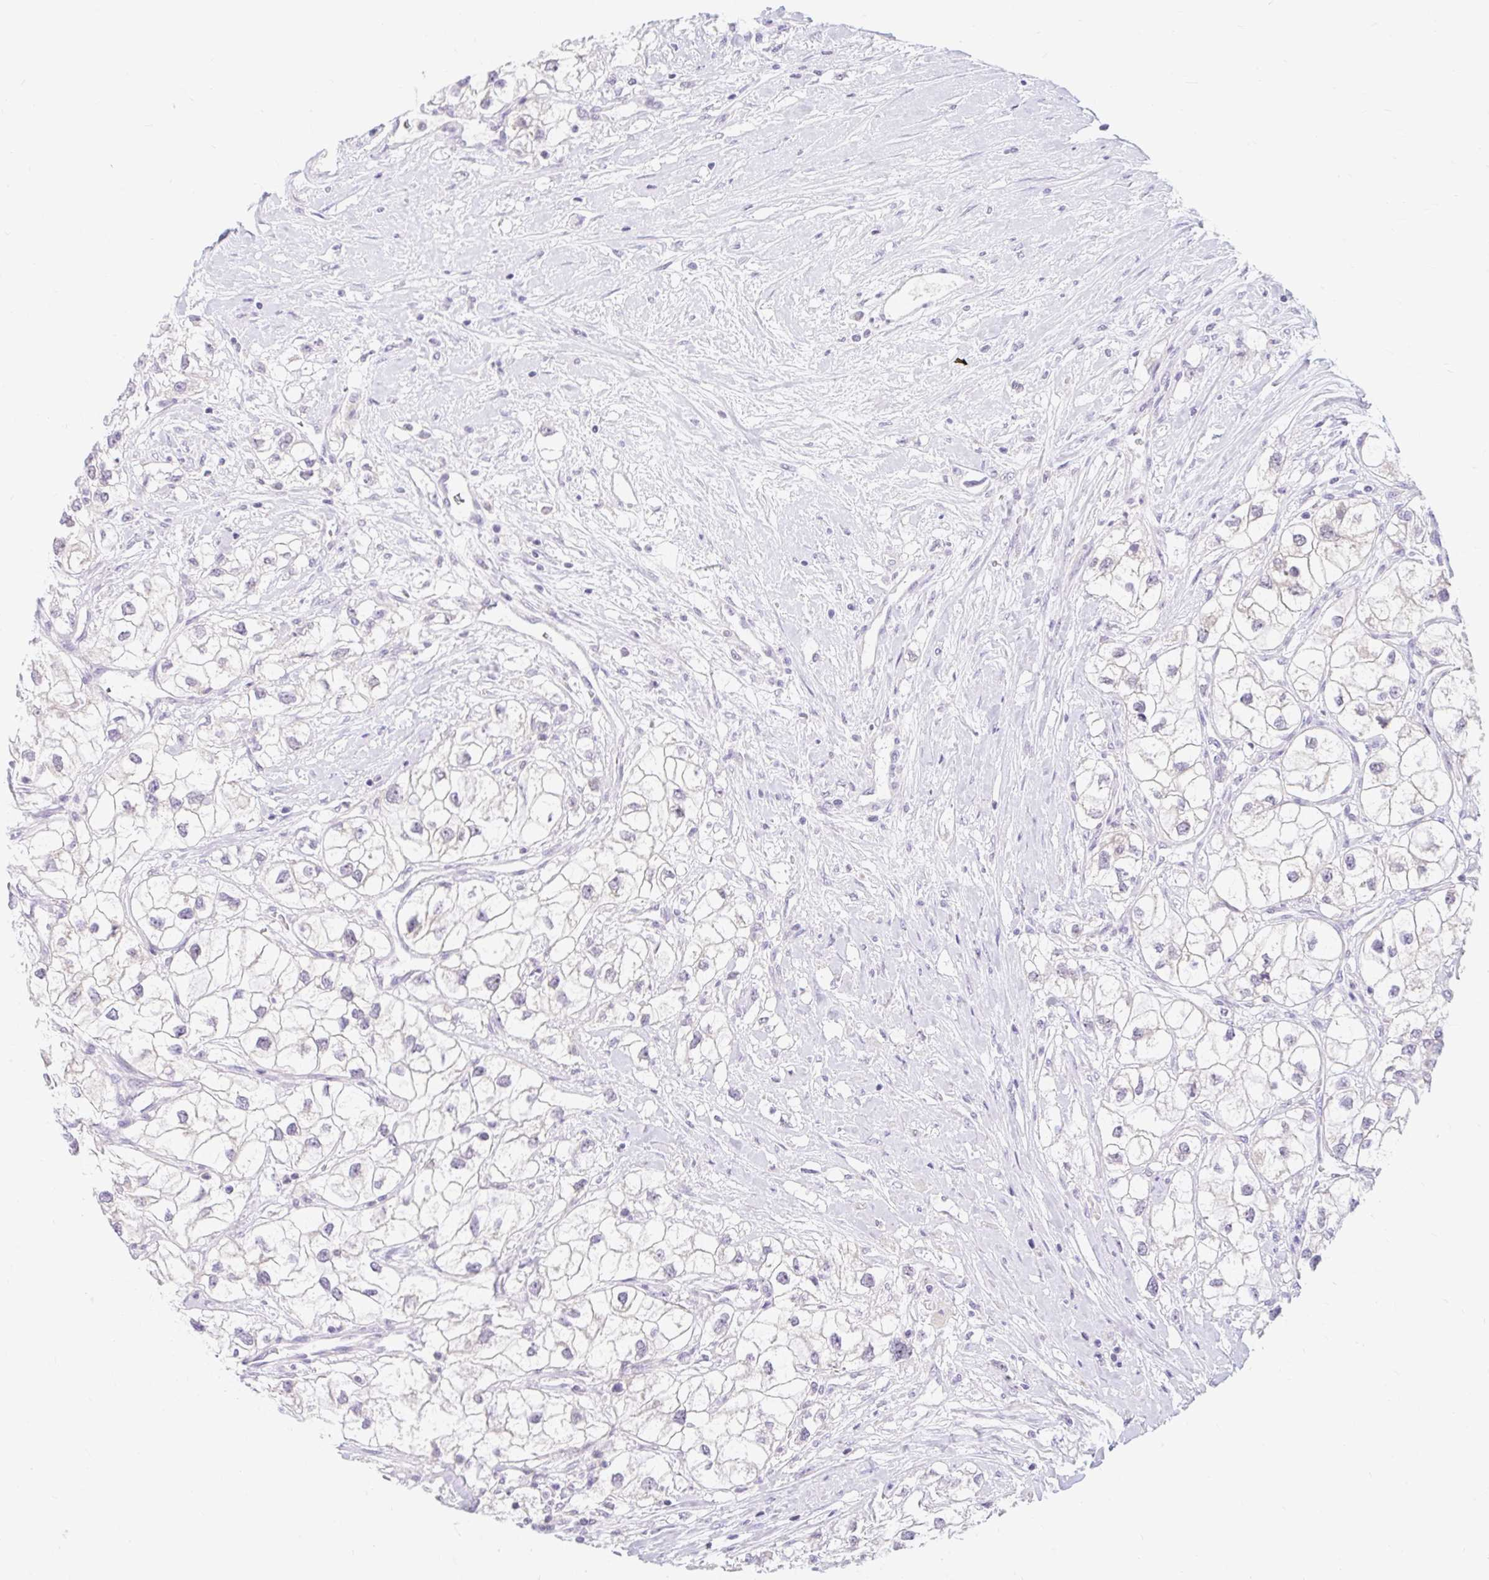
{"staining": {"intensity": "negative", "quantity": "none", "location": "none"}, "tissue": "renal cancer", "cell_type": "Tumor cells", "image_type": "cancer", "snomed": [{"axis": "morphology", "description": "Adenocarcinoma, NOS"}, {"axis": "topography", "description": "Kidney"}], "caption": "The micrograph displays no staining of tumor cells in renal cancer.", "gene": "ITPK1", "patient": {"sex": "male", "age": 59}}